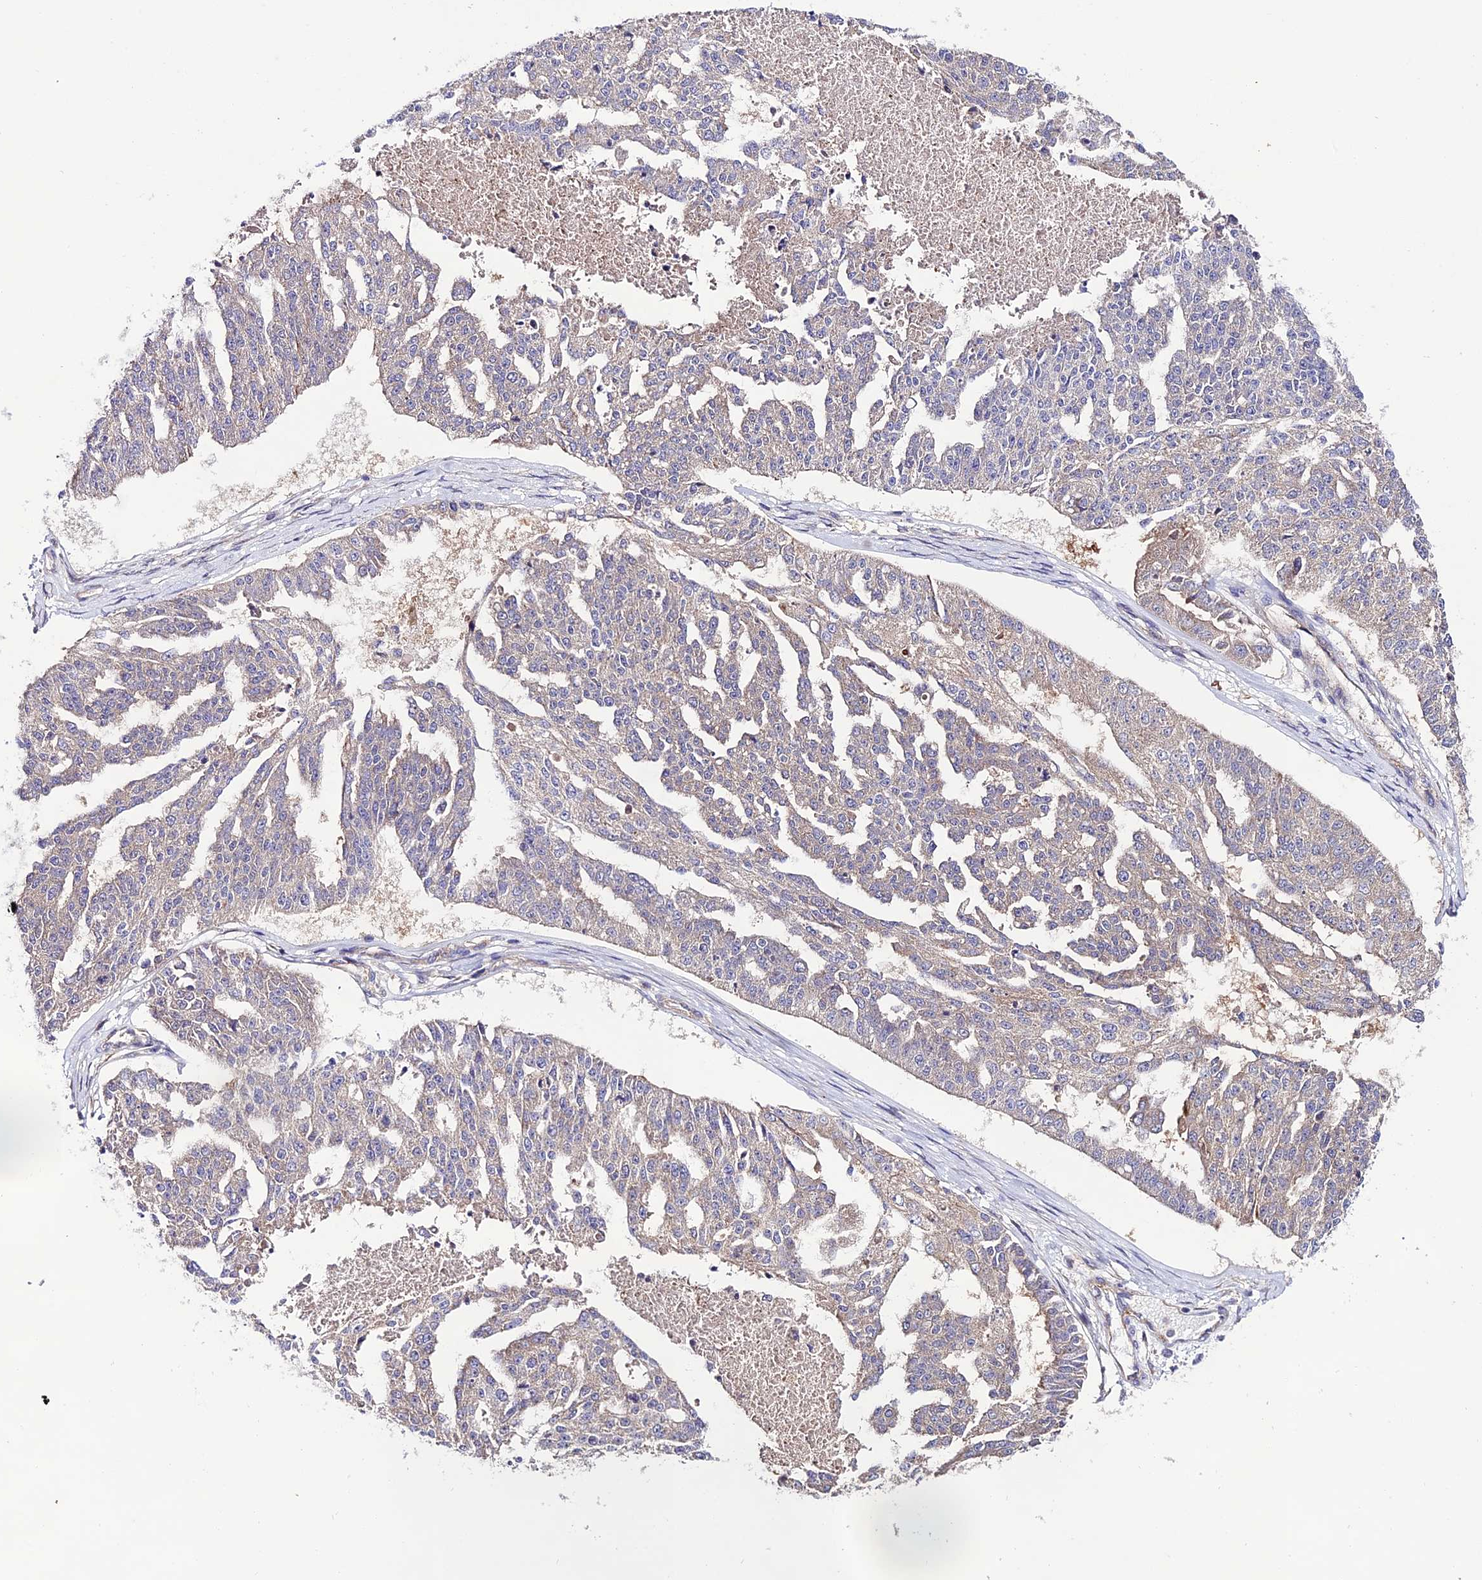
{"staining": {"intensity": "negative", "quantity": "none", "location": "none"}, "tissue": "ovarian cancer", "cell_type": "Tumor cells", "image_type": "cancer", "snomed": [{"axis": "morphology", "description": "Cystadenocarcinoma, serous, NOS"}, {"axis": "topography", "description": "Ovary"}], "caption": "Ovarian cancer was stained to show a protein in brown. There is no significant staining in tumor cells. (Stains: DAB immunohistochemistry with hematoxylin counter stain, Microscopy: brightfield microscopy at high magnification).", "gene": "BRME1", "patient": {"sex": "female", "age": 58}}